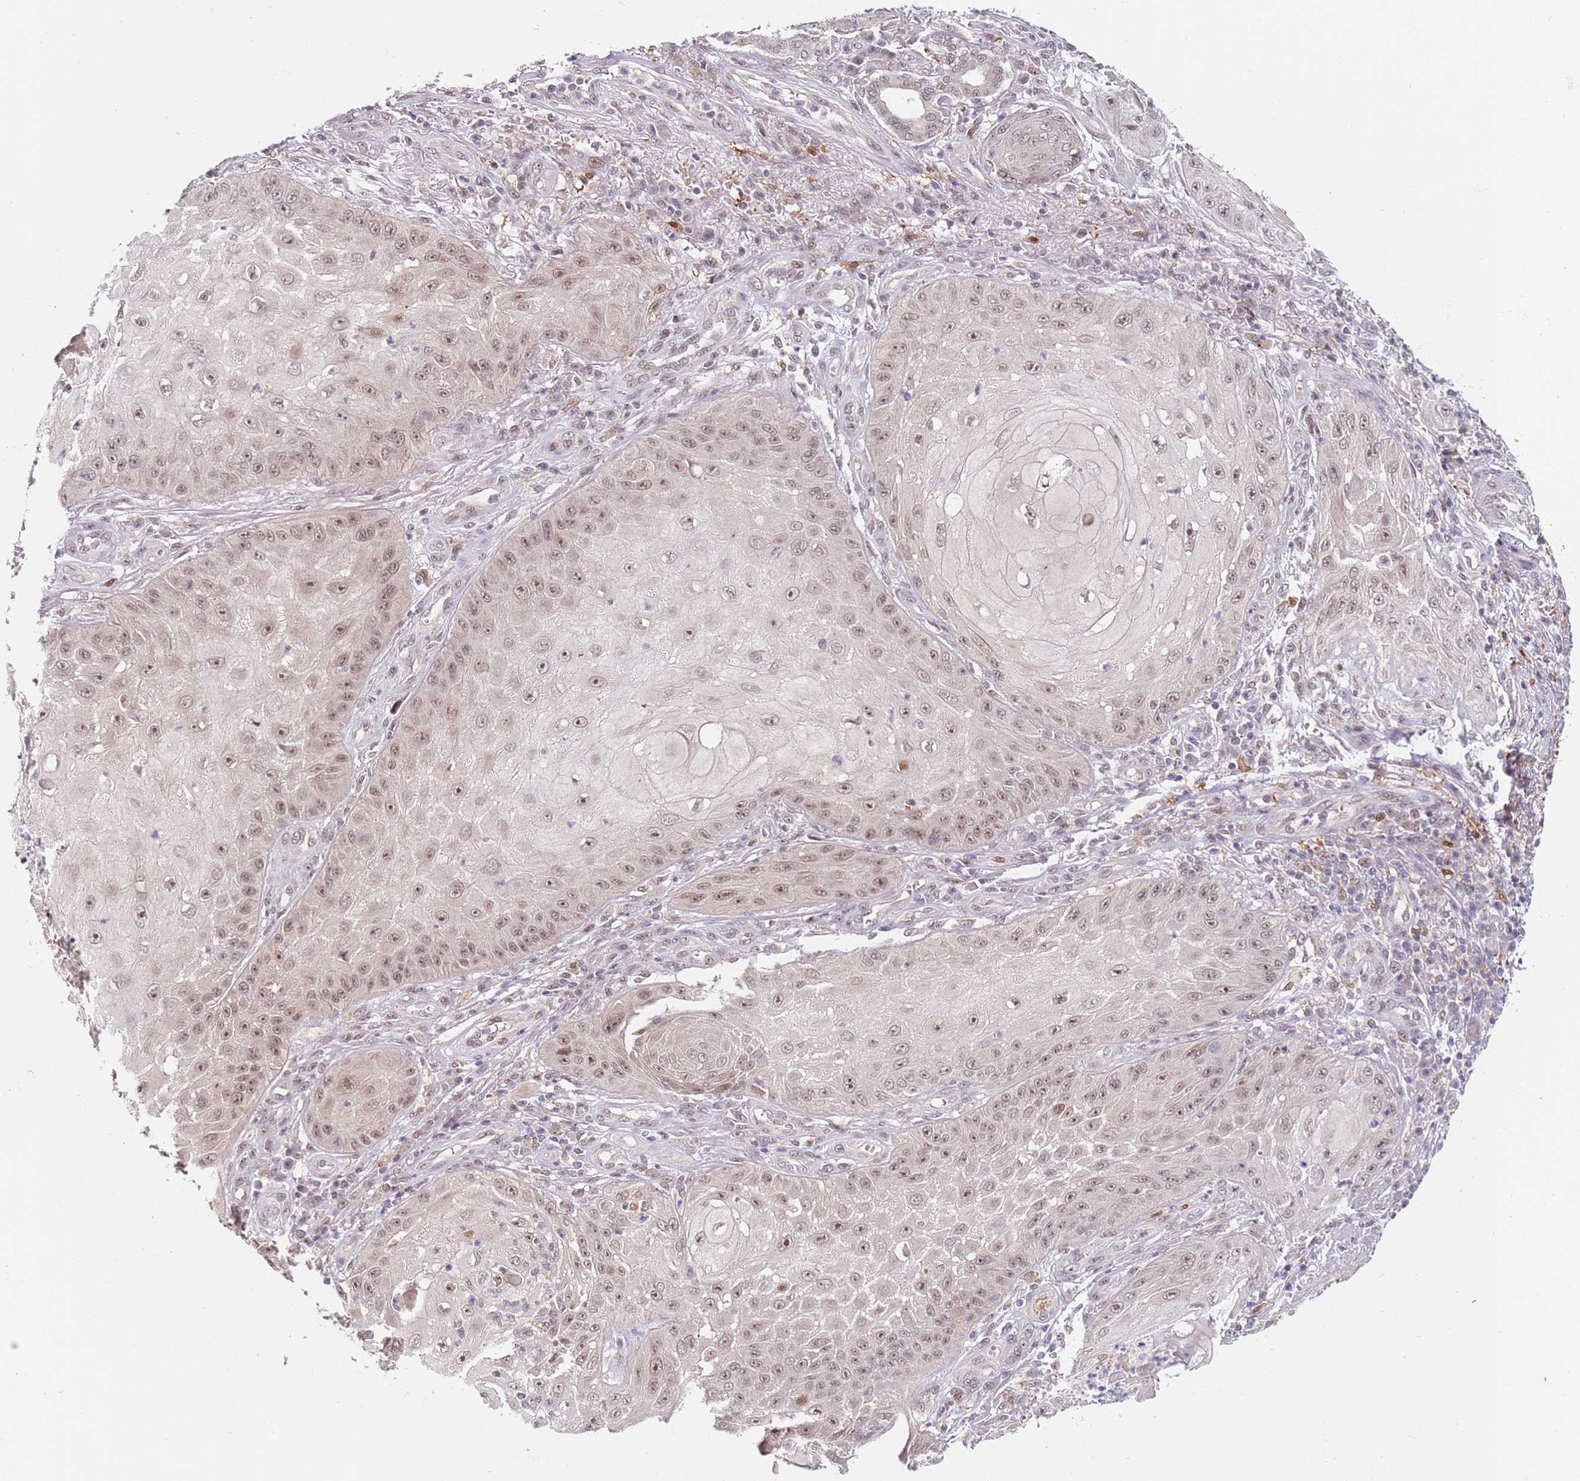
{"staining": {"intensity": "weak", "quantity": ">75%", "location": "nuclear"}, "tissue": "skin cancer", "cell_type": "Tumor cells", "image_type": "cancer", "snomed": [{"axis": "morphology", "description": "Squamous cell carcinoma, NOS"}, {"axis": "topography", "description": "Skin"}], "caption": "A brown stain shows weak nuclear expression of a protein in skin cancer (squamous cell carcinoma) tumor cells.", "gene": "LGALSL", "patient": {"sex": "male", "age": 70}}